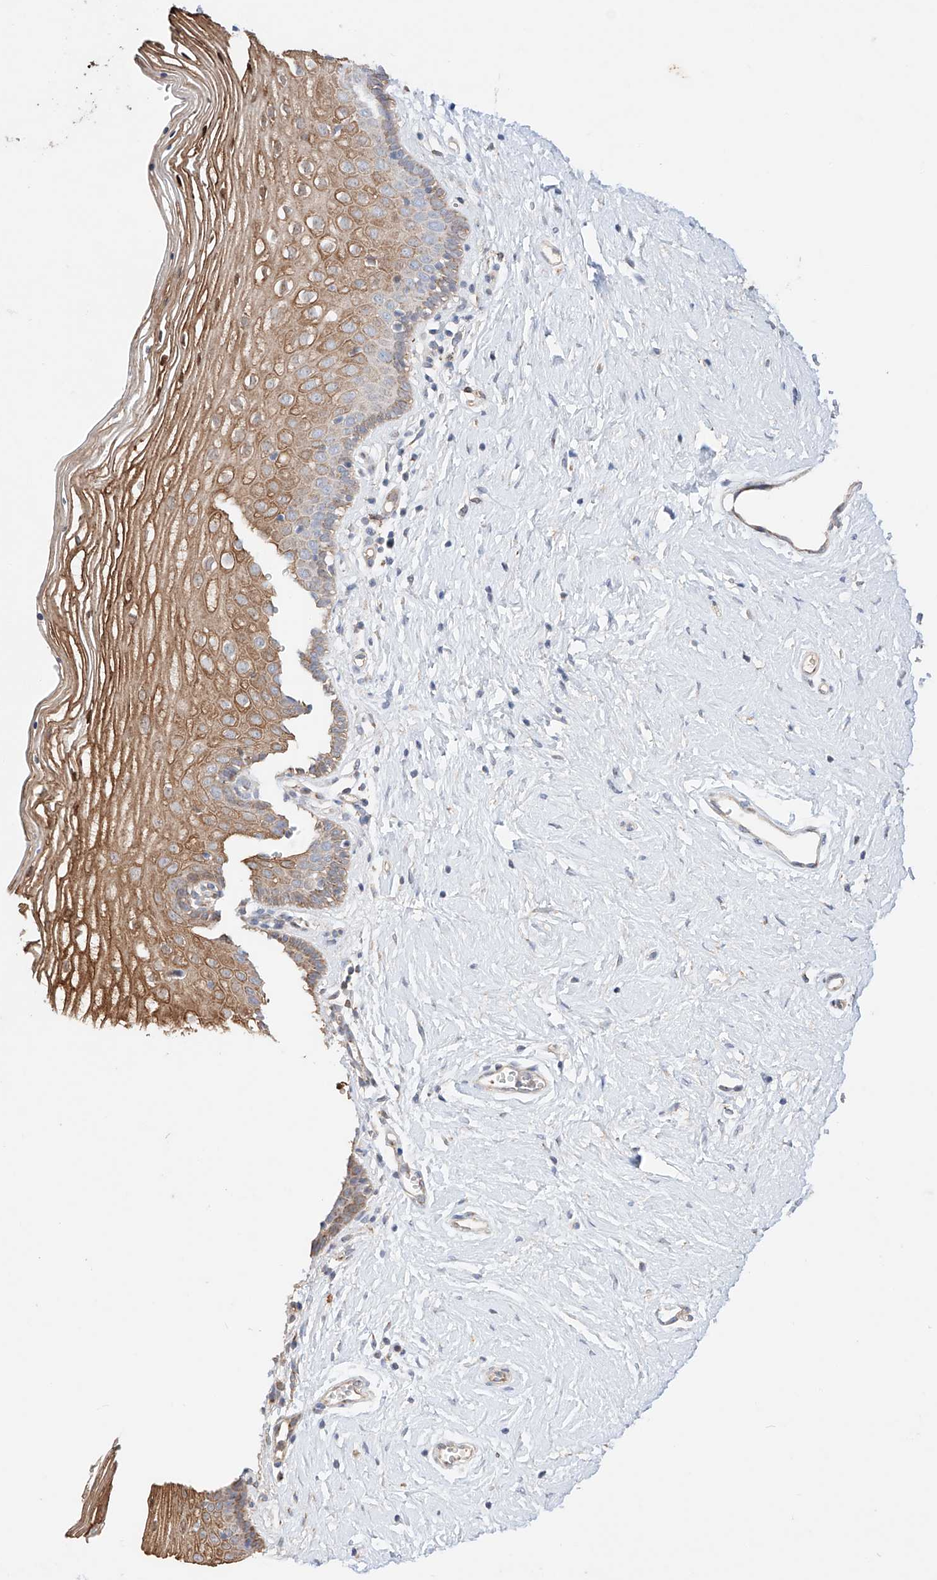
{"staining": {"intensity": "moderate", "quantity": ">75%", "location": "cytoplasmic/membranous,nuclear"}, "tissue": "vagina", "cell_type": "Squamous epithelial cells", "image_type": "normal", "snomed": [{"axis": "morphology", "description": "Normal tissue, NOS"}, {"axis": "topography", "description": "Vagina"}], "caption": "Brown immunohistochemical staining in unremarkable vagina exhibits moderate cytoplasmic/membranous,nuclear positivity in about >75% of squamous epithelial cells. (DAB IHC, brown staining for protein, blue staining for nuclei).", "gene": "MOSPD1", "patient": {"sex": "female", "age": 32}}